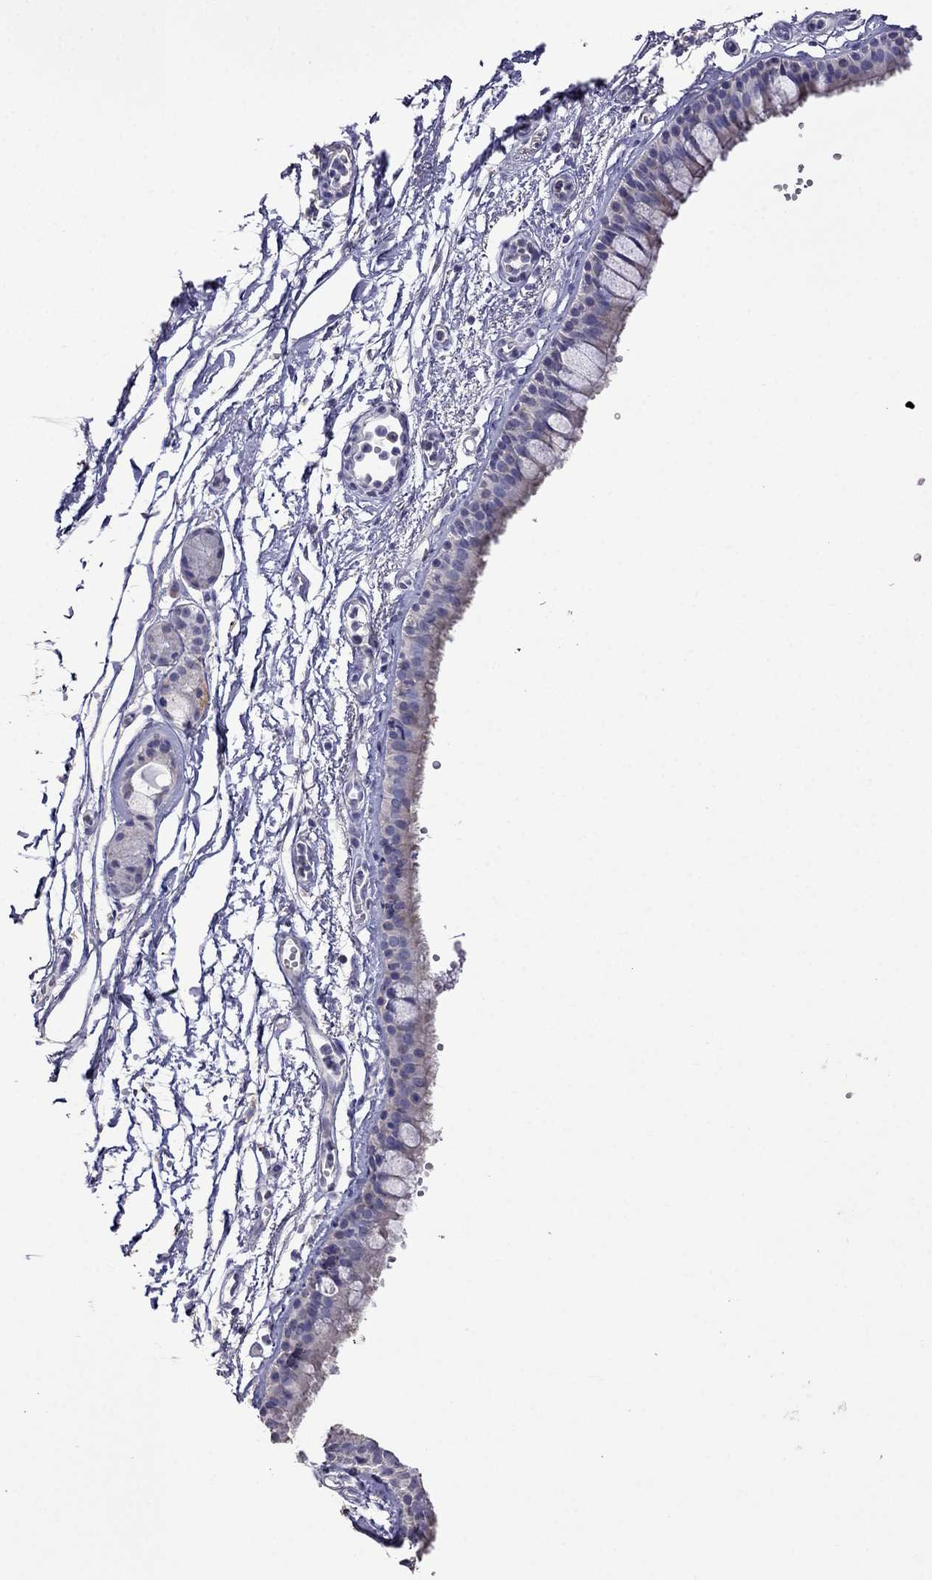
{"staining": {"intensity": "weak", "quantity": "<25%", "location": "cytoplasmic/membranous"}, "tissue": "bronchus", "cell_type": "Respiratory epithelial cells", "image_type": "normal", "snomed": [{"axis": "morphology", "description": "Normal tissue, NOS"}, {"axis": "topography", "description": "Cartilage tissue"}, {"axis": "topography", "description": "Bronchus"}], "caption": "High magnification brightfield microscopy of unremarkable bronchus stained with DAB (brown) and counterstained with hematoxylin (blue): respiratory epithelial cells show no significant expression.", "gene": "AK5", "patient": {"sex": "male", "age": 66}}